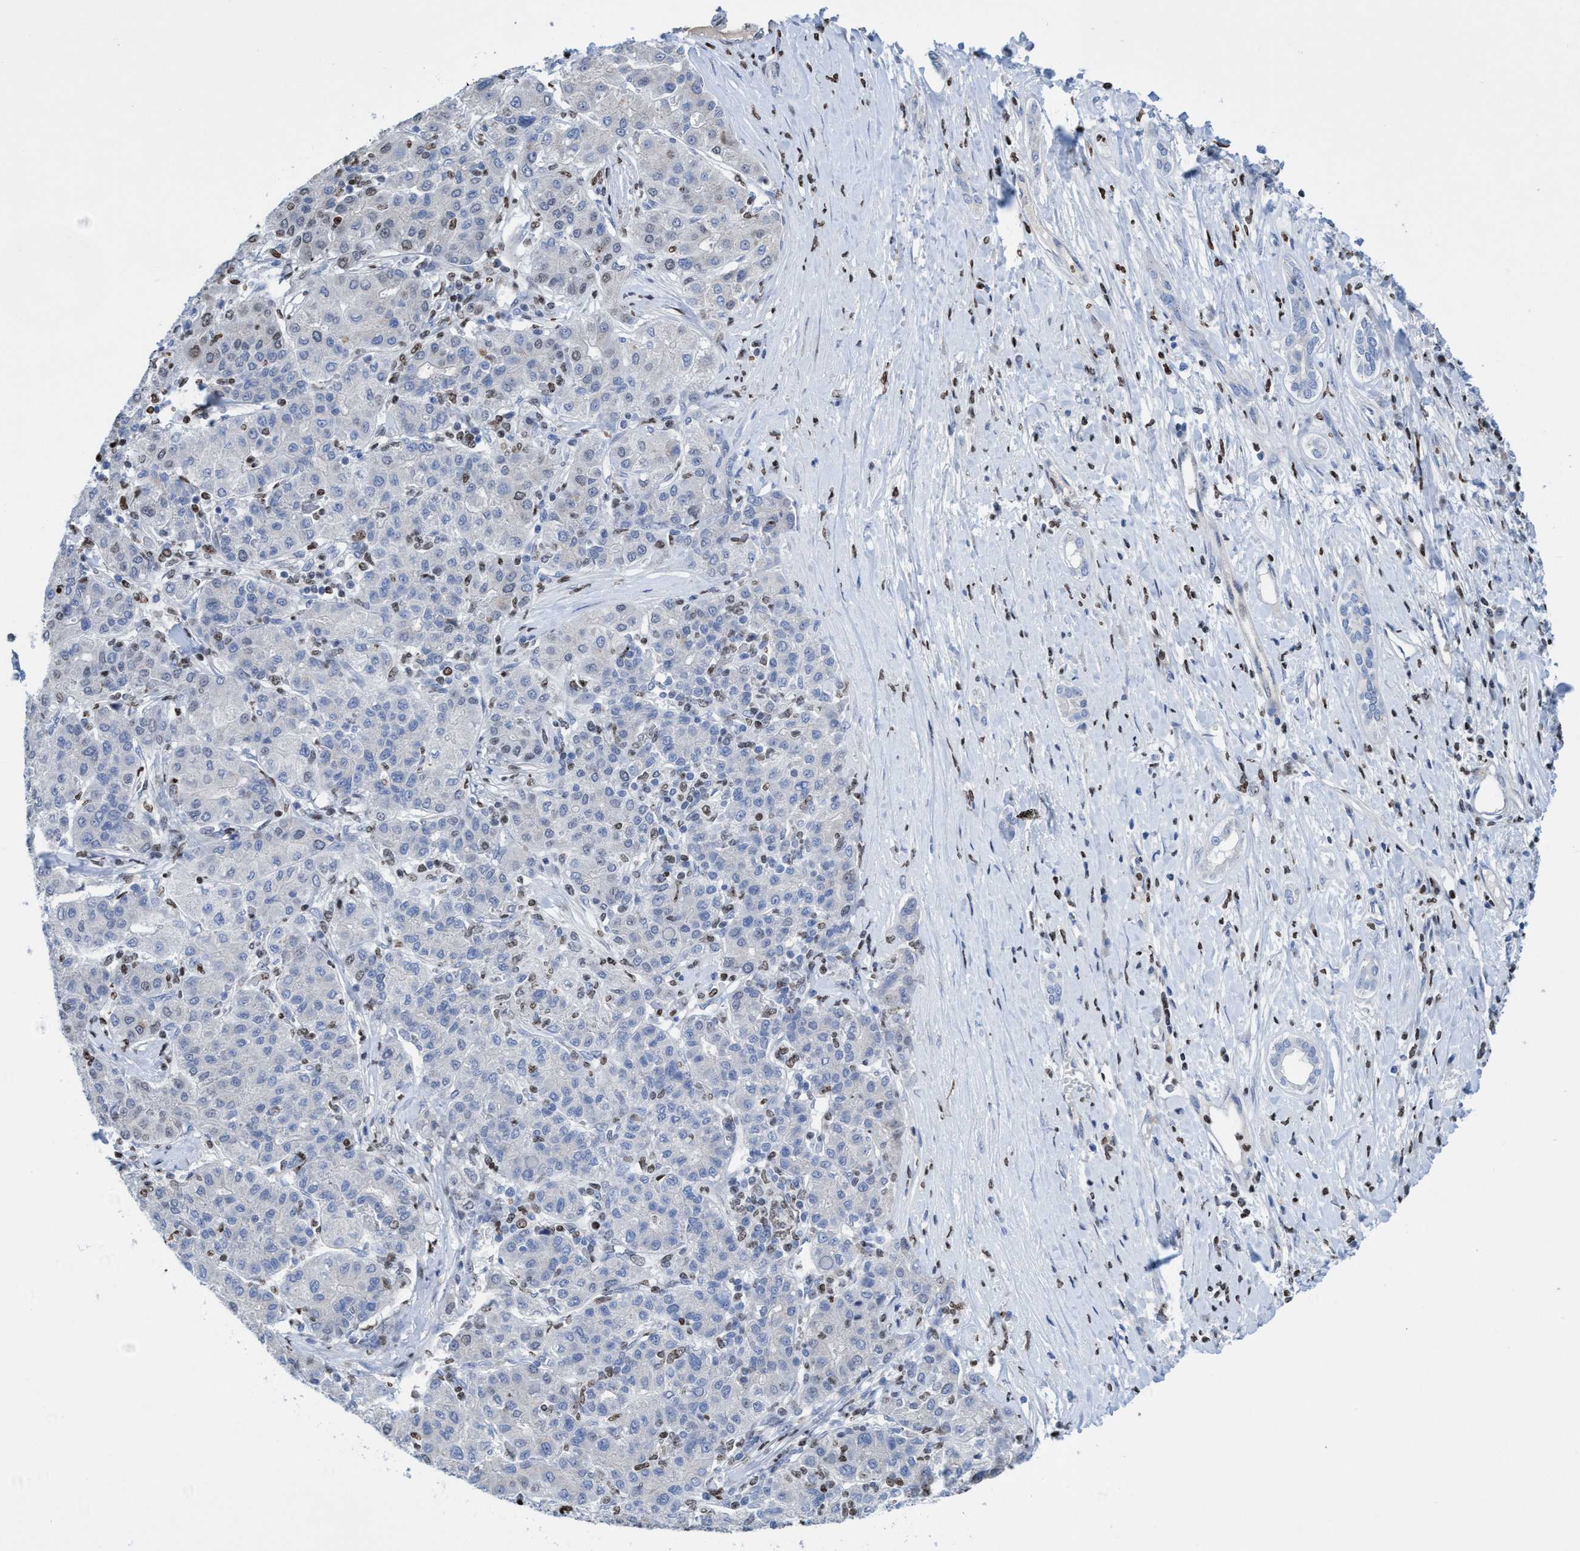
{"staining": {"intensity": "negative", "quantity": "none", "location": "none"}, "tissue": "liver cancer", "cell_type": "Tumor cells", "image_type": "cancer", "snomed": [{"axis": "morphology", "description": "Carcinoma, Hepatocellular, NOS"}, {"axis": "topography", "description": "Liver"}], "caption": "High magnification brightfield microscopy of hepatocellular carcinoma (liver) stained with DAB (3,3'-diaminobenzidine) (brown) and counterstained with hematoxylin (blue): tumor cells show no significant expression.", "gene": "CBX2", "patient": {"sex": "male", "age": 65}}